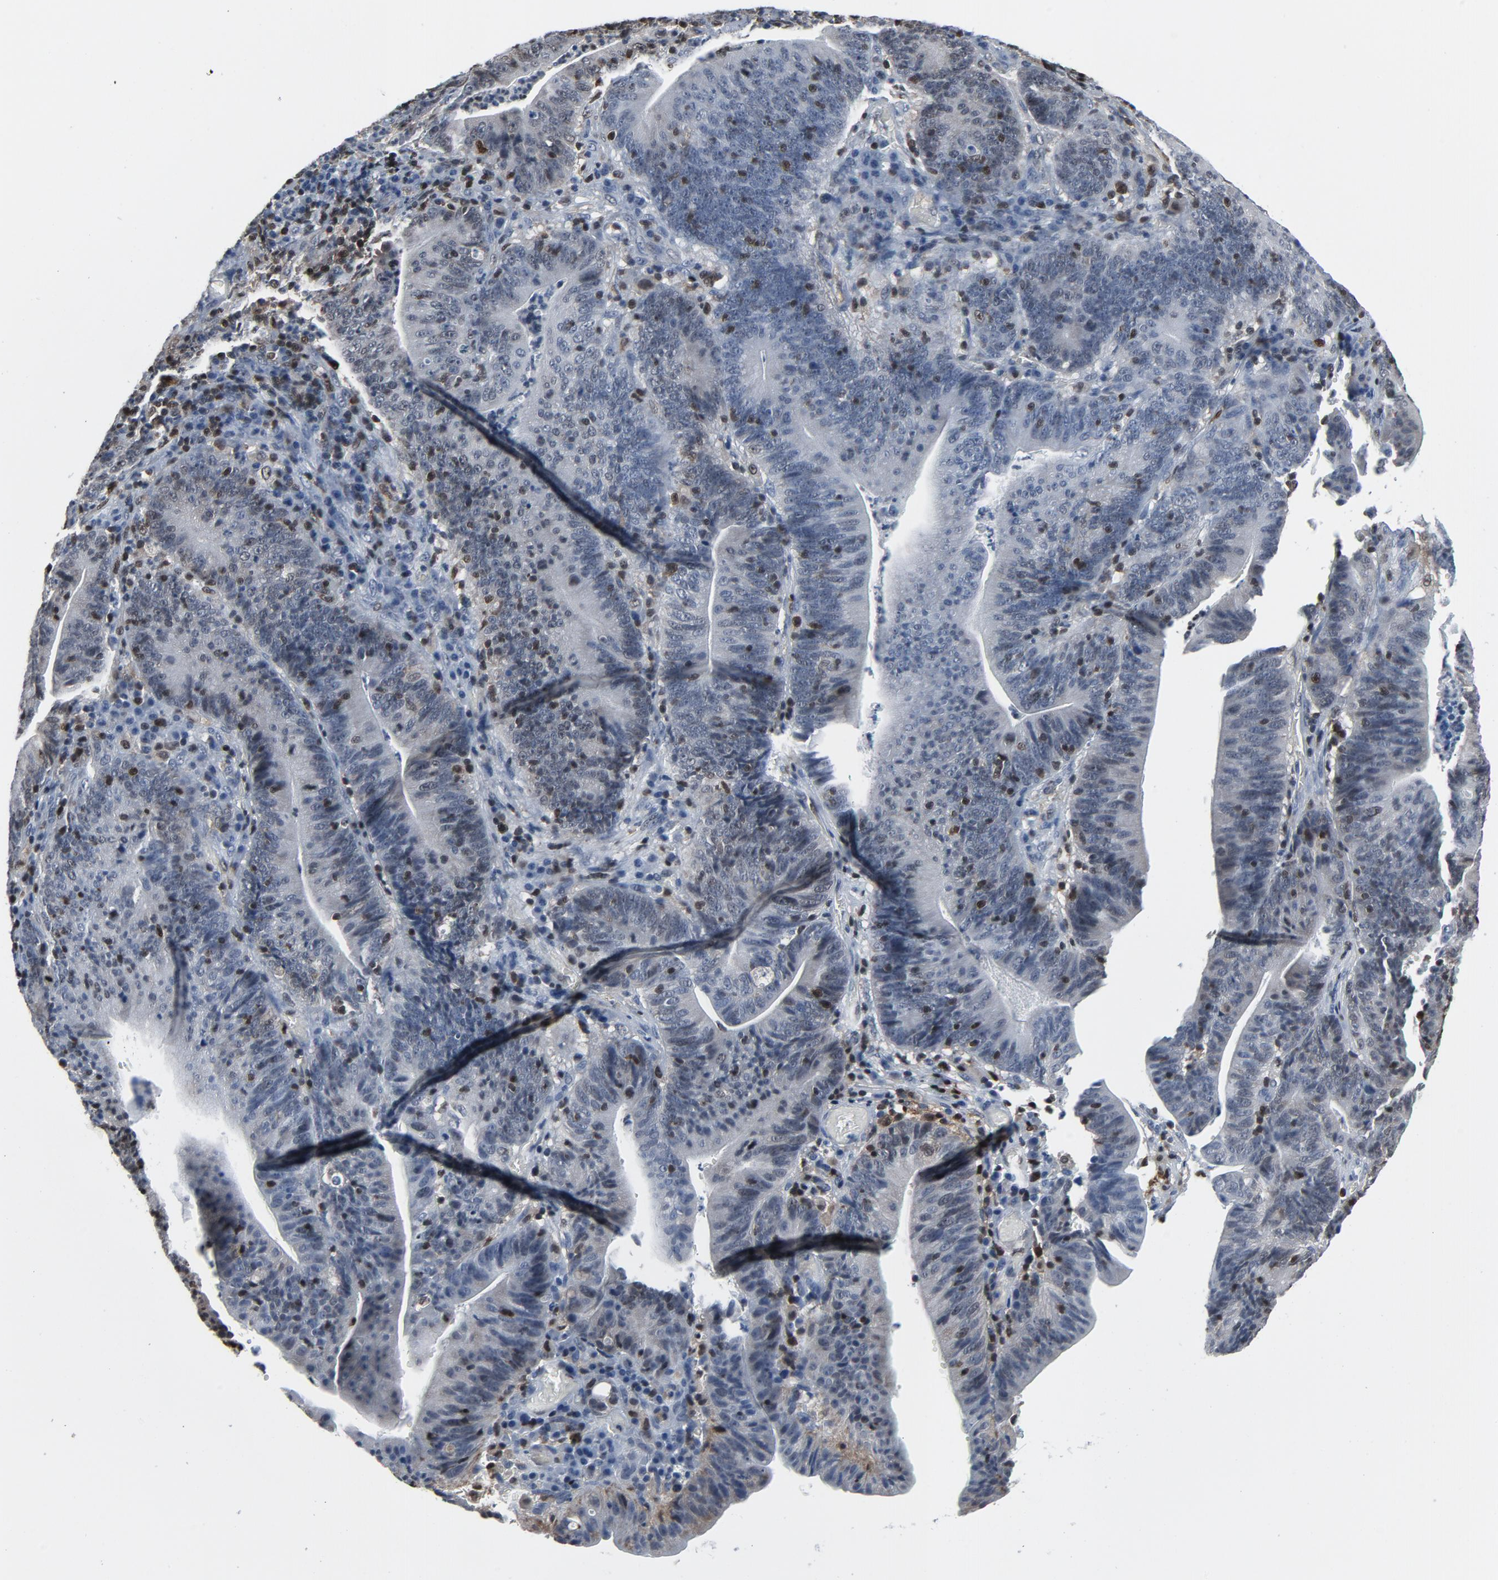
{"staining": {"intensity": "weak", "quantity": "<25%", "location": "cytoplasmic/membranous"}, "tissue": "stomach cancer", "cell_type": "Tumor cells", "image_type": "cancer", "snomed": [{"axis": "morphology", "description": "Adenocarcinoma, NOS"}, {"axis": "topography", "description": "Stomach, lower"}], "caption": "Human stomach cancer (adenocarcinoma) stained for a protein using immunohistochemistry exhibits no staining in tumor cells.", "gene": "STAT5A", "patient": {"sex": "female", "age": 86}}